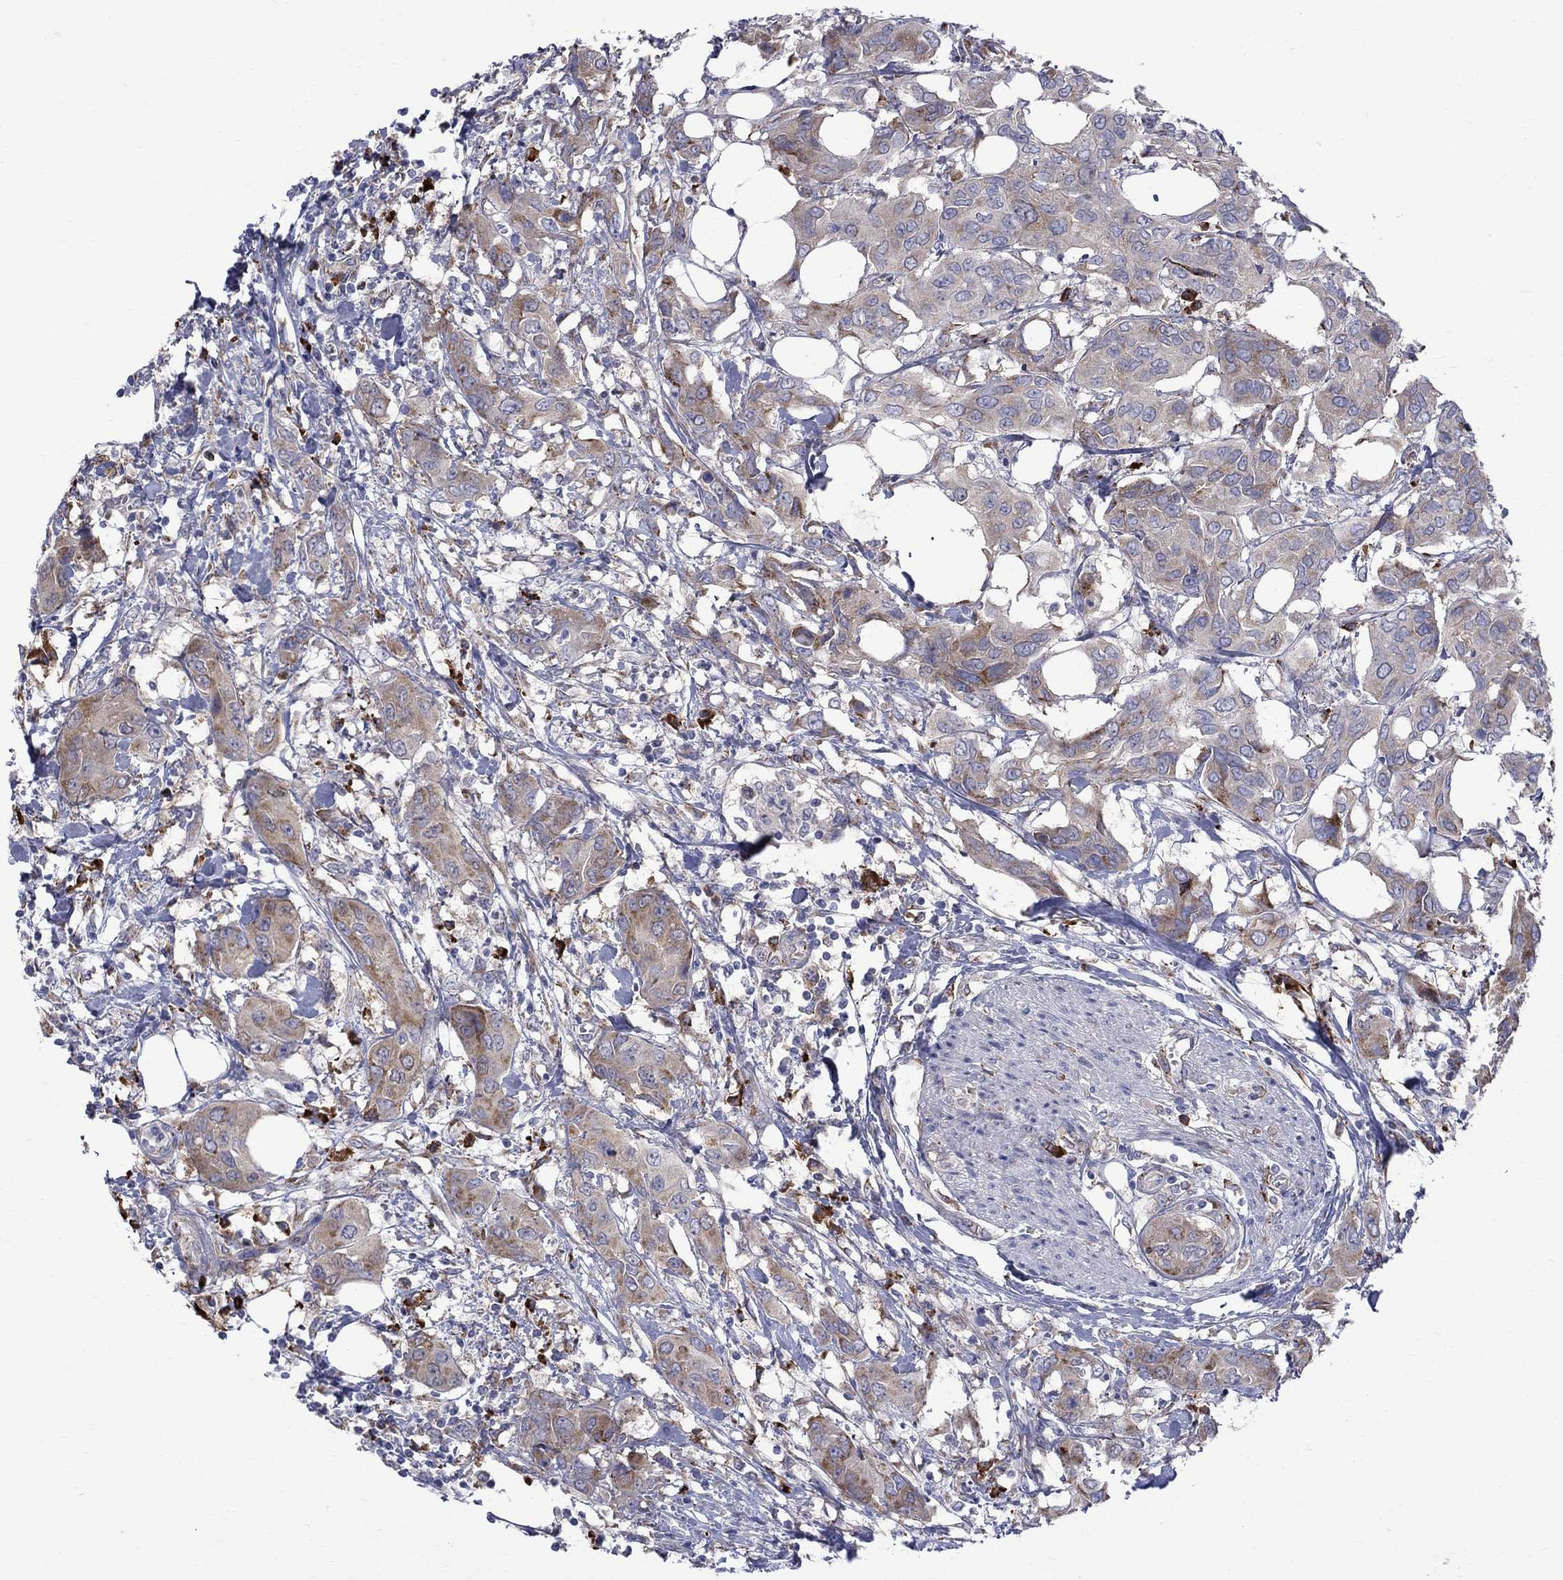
{"staining": {"intensity": "moderate", "quantity": "<25%", "location": "cytoplasmic/membranous"}, "tissue": "urothelial cancer", "cell_type": "Tumor cells", "image_type": "cancer", "snomed": [{"axis": "morphology", "description": "Urothelial carcinoma, NOS"}, {"axis": "morphology", "description": "Urothelial carcinoma, High grade"}, {"axis": "topography", "description": "Urinary bladder"}], "caption": "Urothelial cancer tissue reveals moderate cytoplasmic/membranous staining in approximately <25% of tumor cells, visualized by immunohistochemistry.", "gene": "ASNS", "patient": {"sex": "male", "age": 63}}